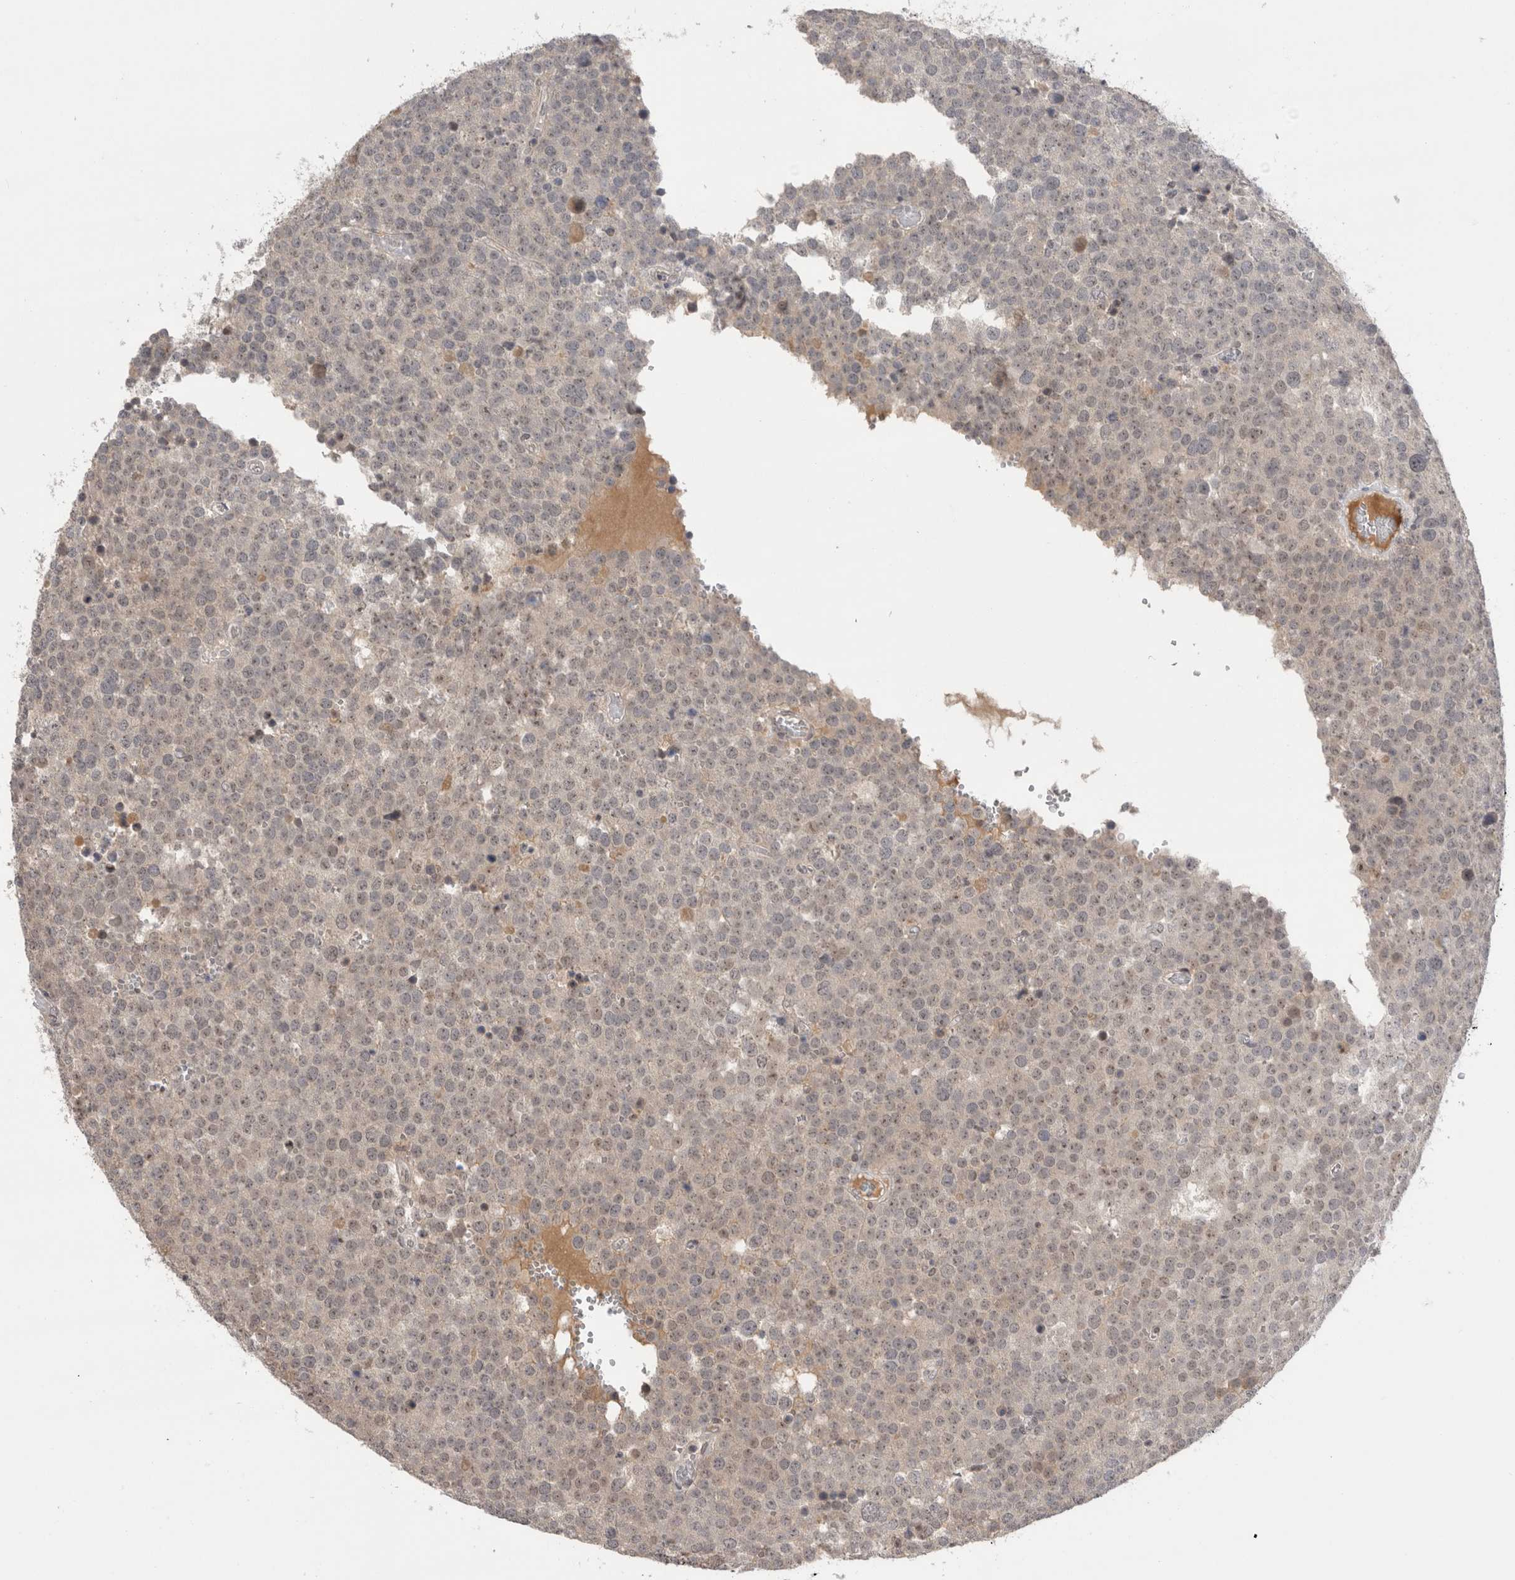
{"staining": {"intensity": "weak", "quantity": "25%-75%", "location": "cytoplasmic/membranous,nuclear"}, "tissue": "testis cancer", "cell_type": "Tumor cells", "image_type": "cancer", "snomed": [{"axis": "morphology", "description": "Seminoma, NOS"}, {"axis": "topography", "description": "Testis"}], "caption": "IHC histopathology image of human testis seminoma stained for a protein (brown), which exhibits low levels of weak cytoplasmic/membranous and nuclear staining in approximately 25%-75% of tumor cells.", "gene": "ZNF24", "patient": {"sex": "male", "age": 71}}